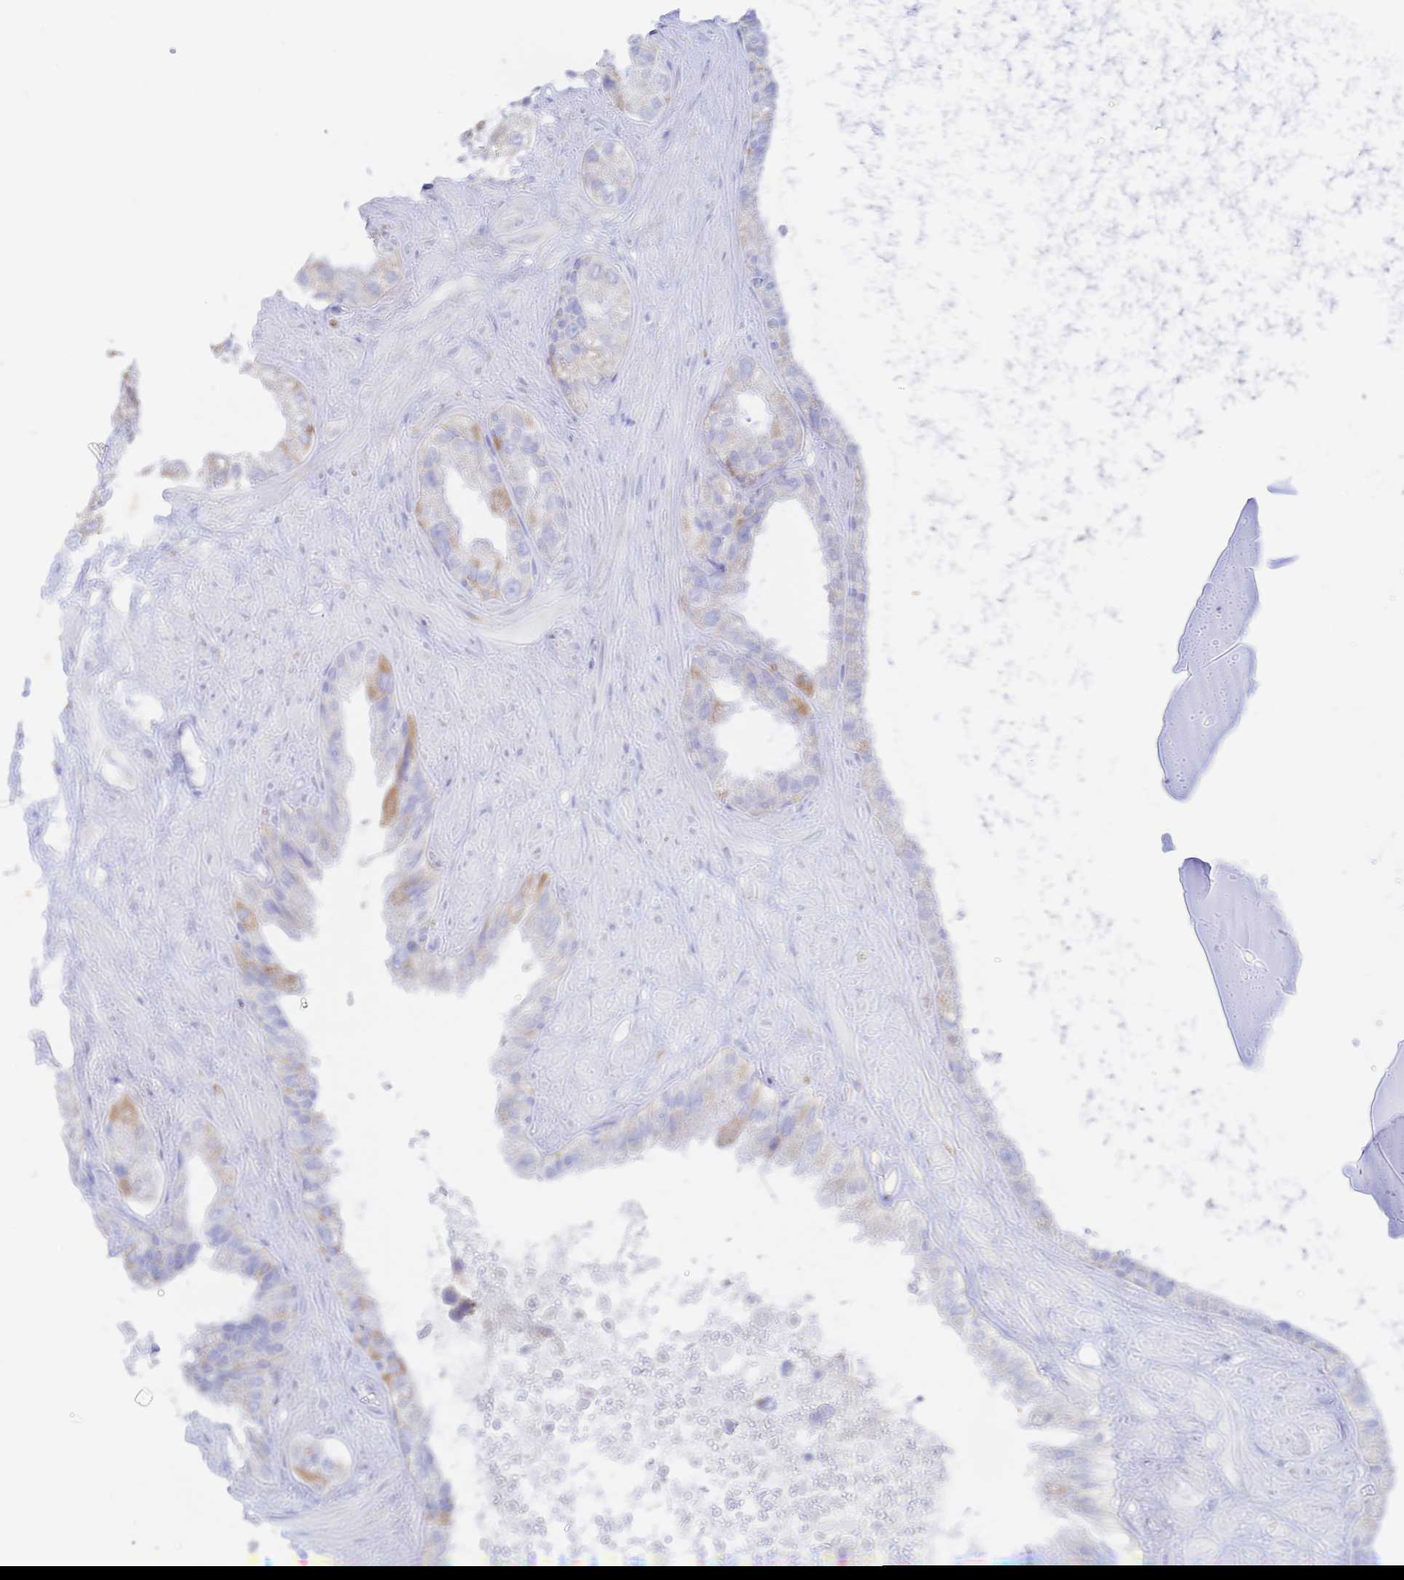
{"staining": {"intensity": "weak", "quantity": "<25%", "location": "cytoplasmic/membranous"}, "tissue": "seminal vesicle", "cell_type": "Glandular cells", "image_type": "normal", "snomed": [{"axis": "morphology", "description": "Normal tissue, NOS"}, {"axis": "topography", "description": "Seminal veicle"}, {"axis": "topography", "description": "Peripheral nerve tissue"}], "caption": "DAB immunohistochemical staining of normal seminal vesicle displays no significant staining in glandular cells.", "gene": "SYNGR4", "patient": {"sex": "male", "age": 76}}